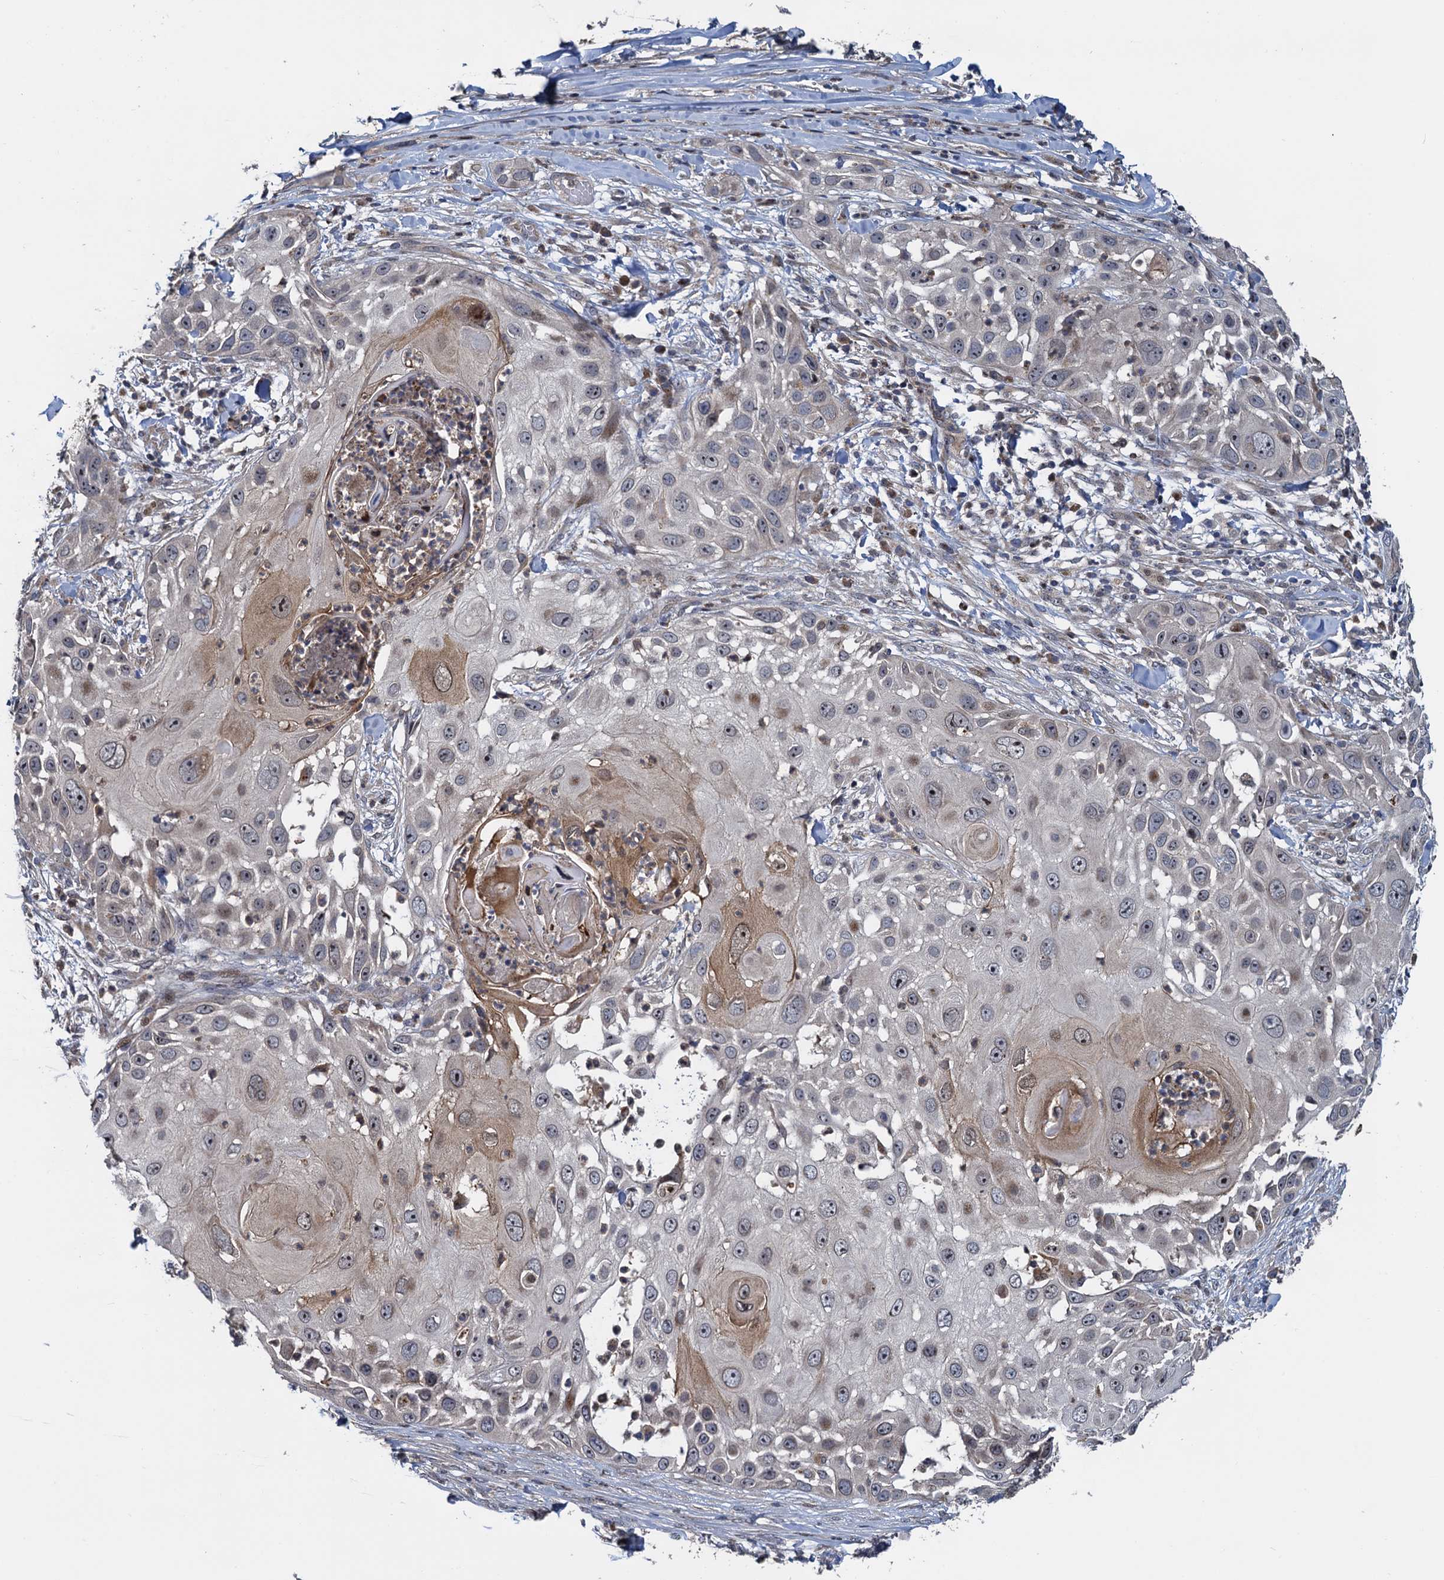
{"staining": {"intensity": "moderate", "quantity": "<25%", "location": "cytoplasmic/membranous"}, "tissue": "skin cancer", "cell_type": "Tumor cells", "image_type": "cancer", "snomed": [{"axis": "morphology", "description": "Squamous cell carcinoma, NOS"}, {"axis": "topography", "description": "Skin"}], "caption": "A brown stain labels moderate cytoplasmic/membranous staining of a protein in squamous cell carcinoma (skin) tumor cells.", "gene": "ATOSA", "patient": {"sex": "female", "age": 44}}